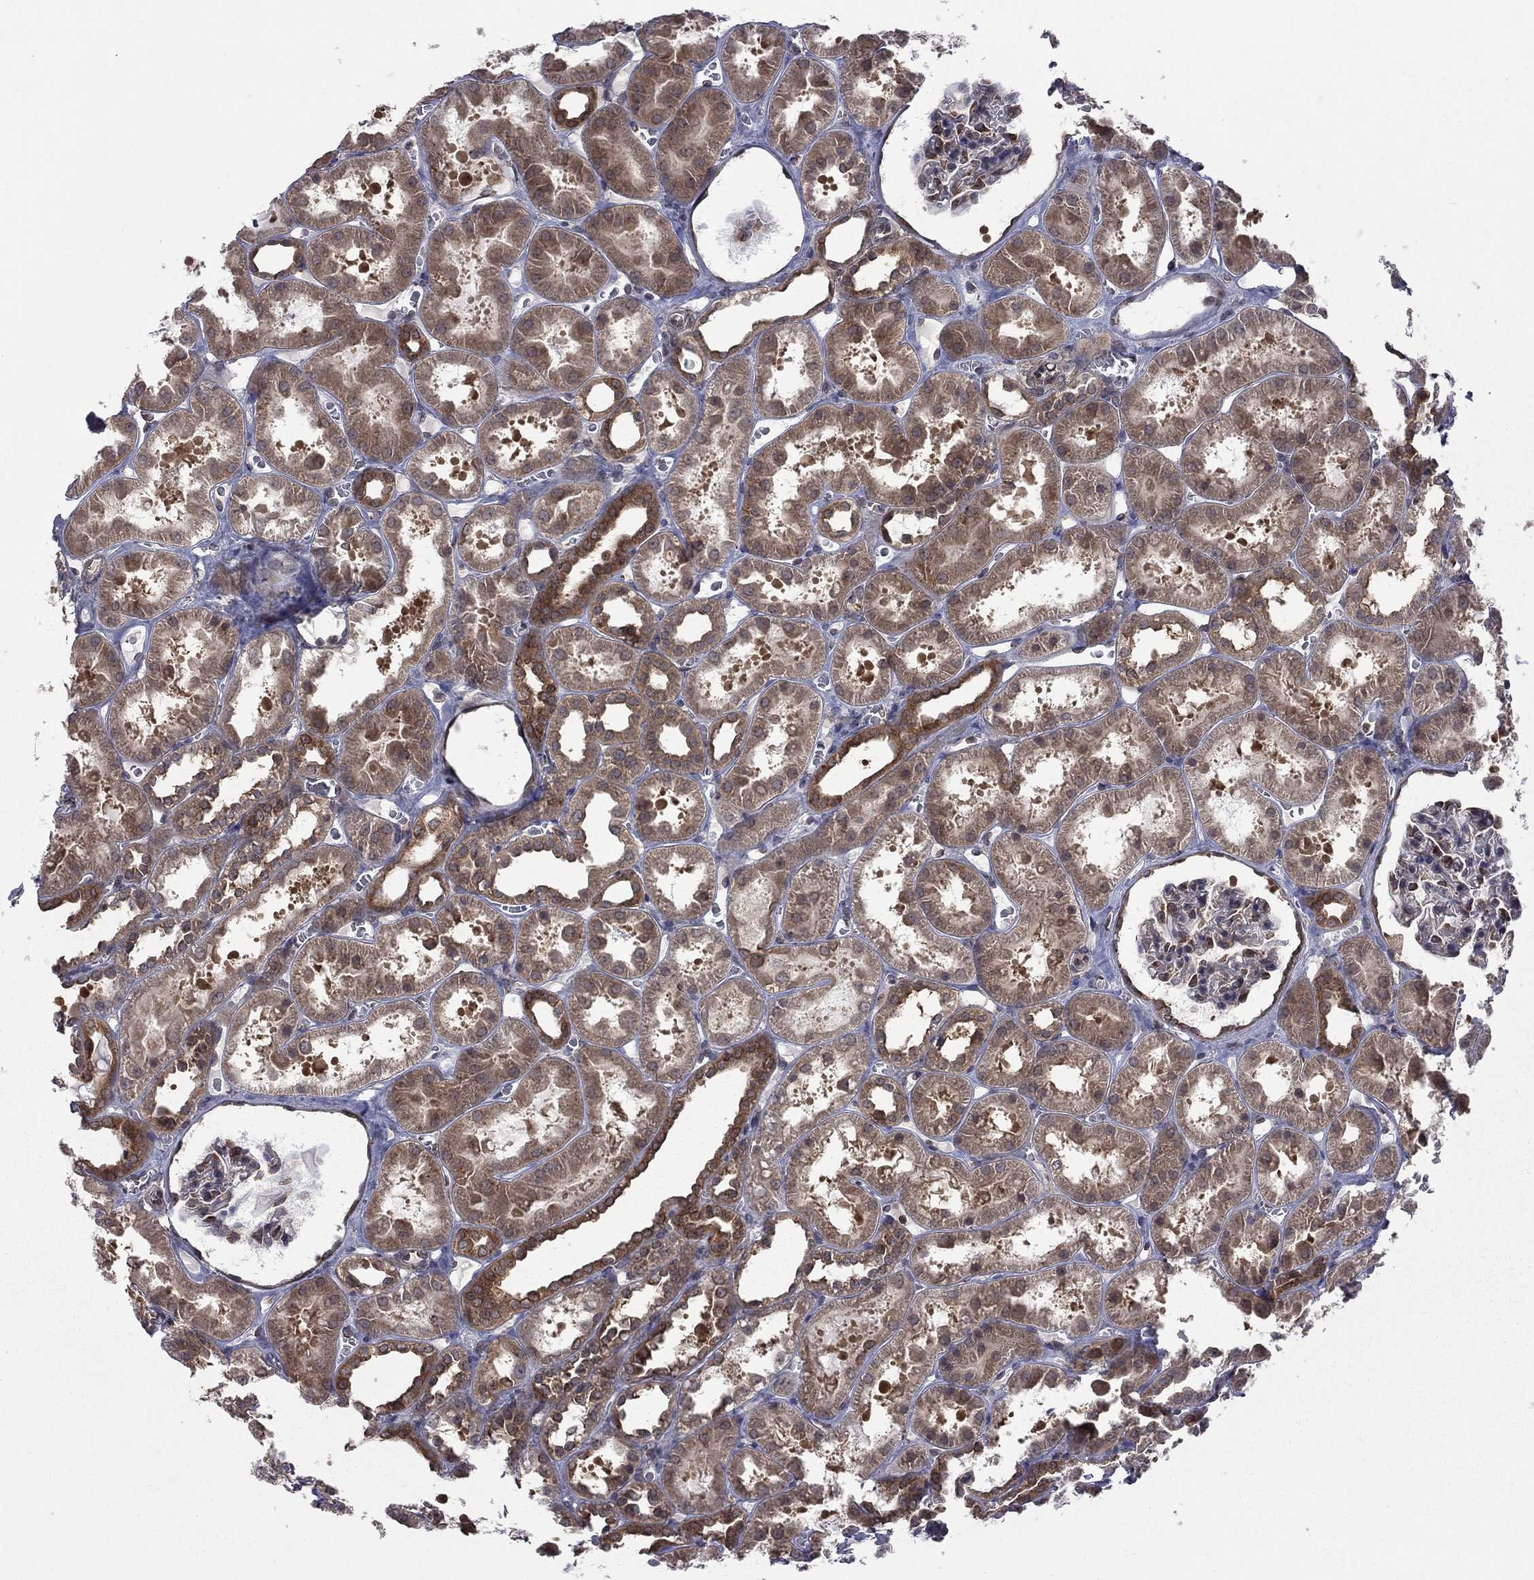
{"staining": {"intensity": "strong", "quantity": "<25%", "location": "cytoplasmic/membranous"}, "tissue": "kidney", "cell_type": "Cells in glomeruli", "image_type": "normal", "snomed": [{"axis": "morphology", "description": "Normal tissue, NOS"}, {"axis": "topography", "description": "Kidney"}], "caption": "An immunohistochemistry micrograph of normal tissue is shown. Protein staining in brown labels strong cytoplasmic/membranous positivity in kidney within cells in glomeruli.", "gene": "NAA50", "patient": {"sex": "female", "age": 41}}